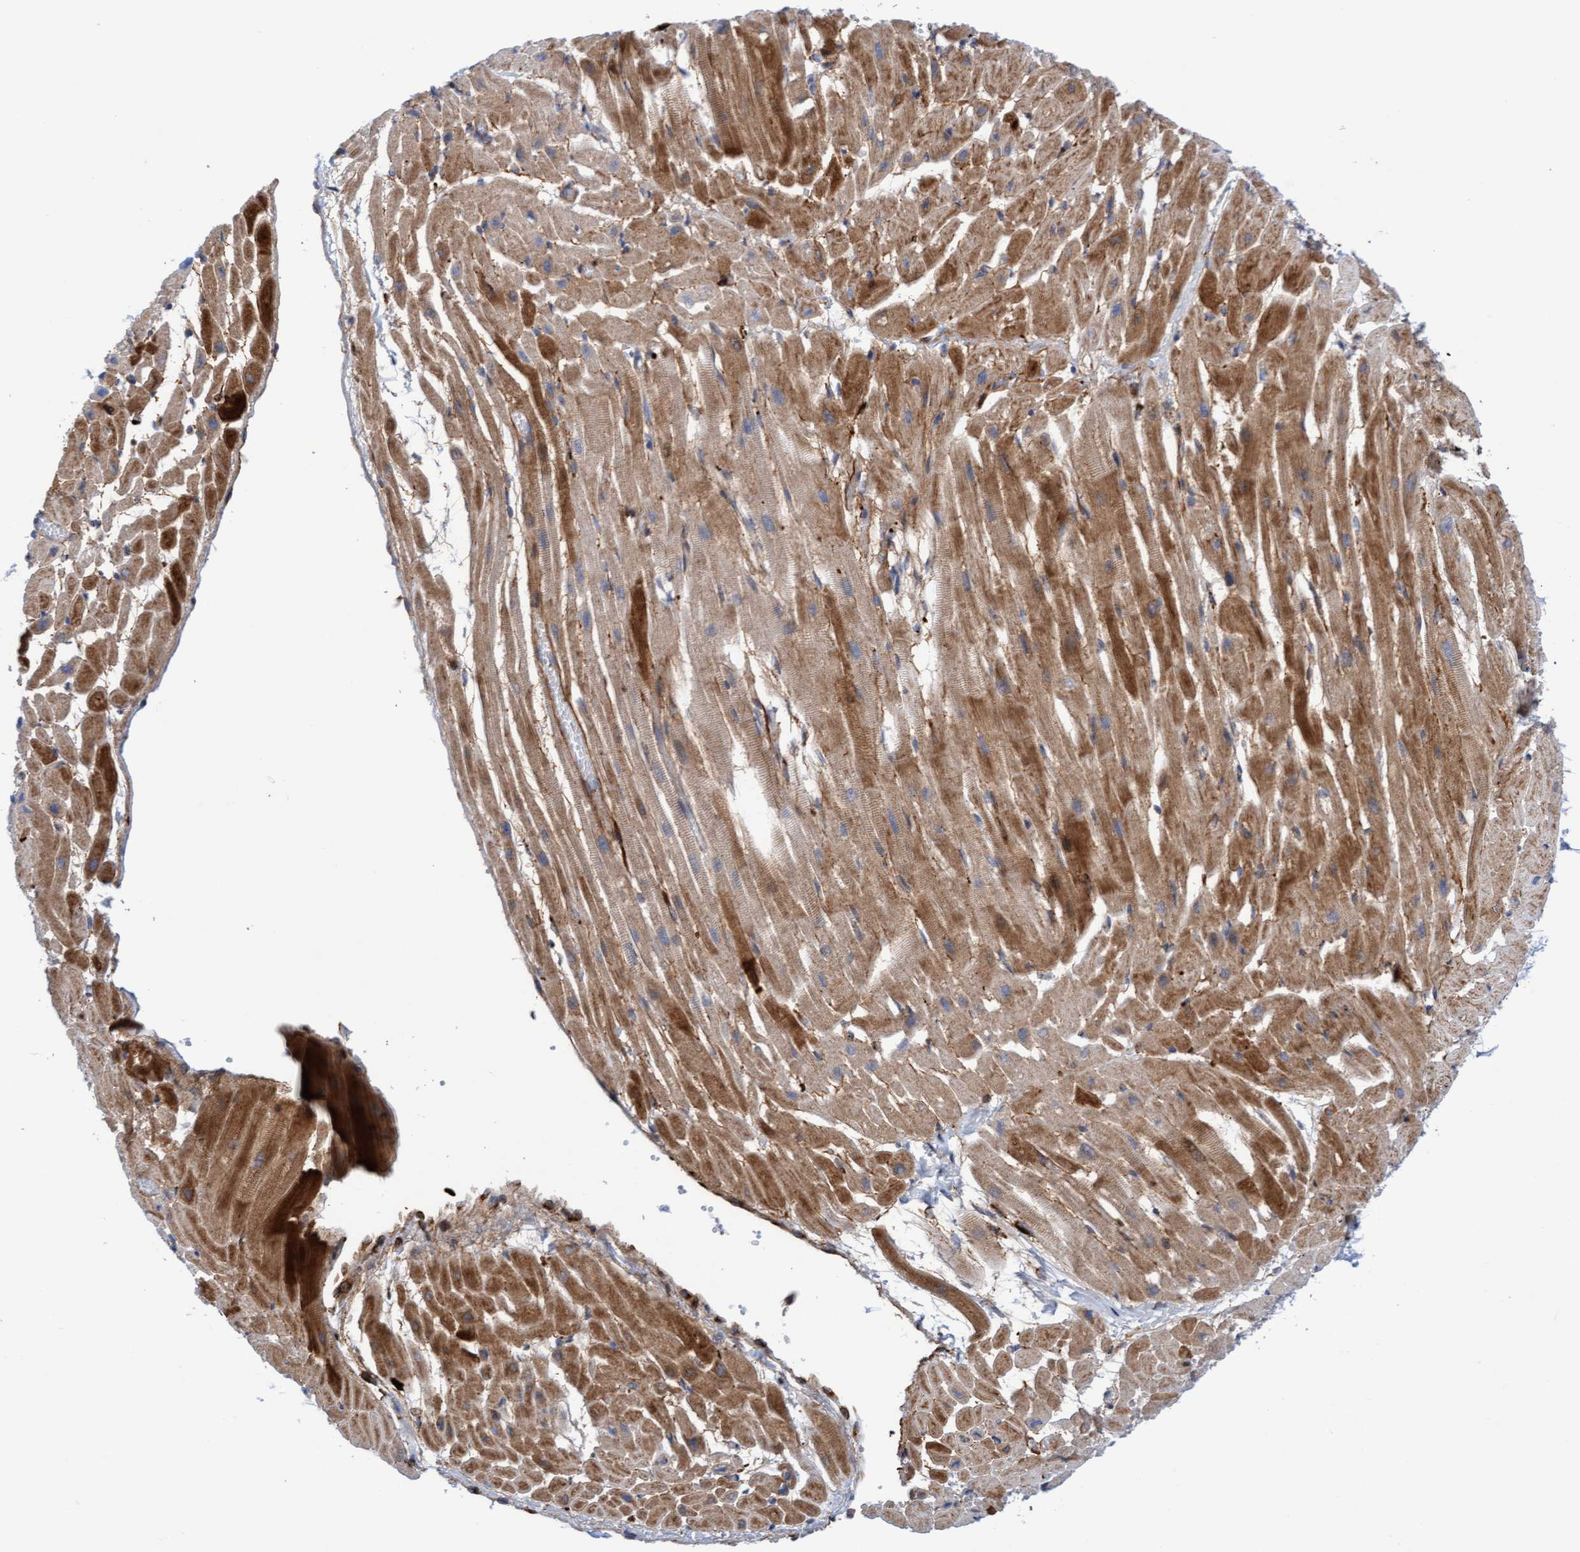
{"staining": {"intensity": "strong", "quantity": ">75%", "location": "cytoplasmic/membranous"}, "tissue": "heart muscle", "cell_type": "Cardiomyocytes", "image_type": "normal", "snomed": [{"axis": "morphology", "description": "Normal tissue, NOS"}, {"axis": "topography", "description": "Heart"}], "caption": "IHC (DAB (3,3'-diaminobenzidine)) staining of normal human heart muscle shows strong cytoplasmic/membranous protein positivity in about >75% of cardiomyocytes.", "gene": "GGTA1", "patient": {"sex": "male", "age": 45}}